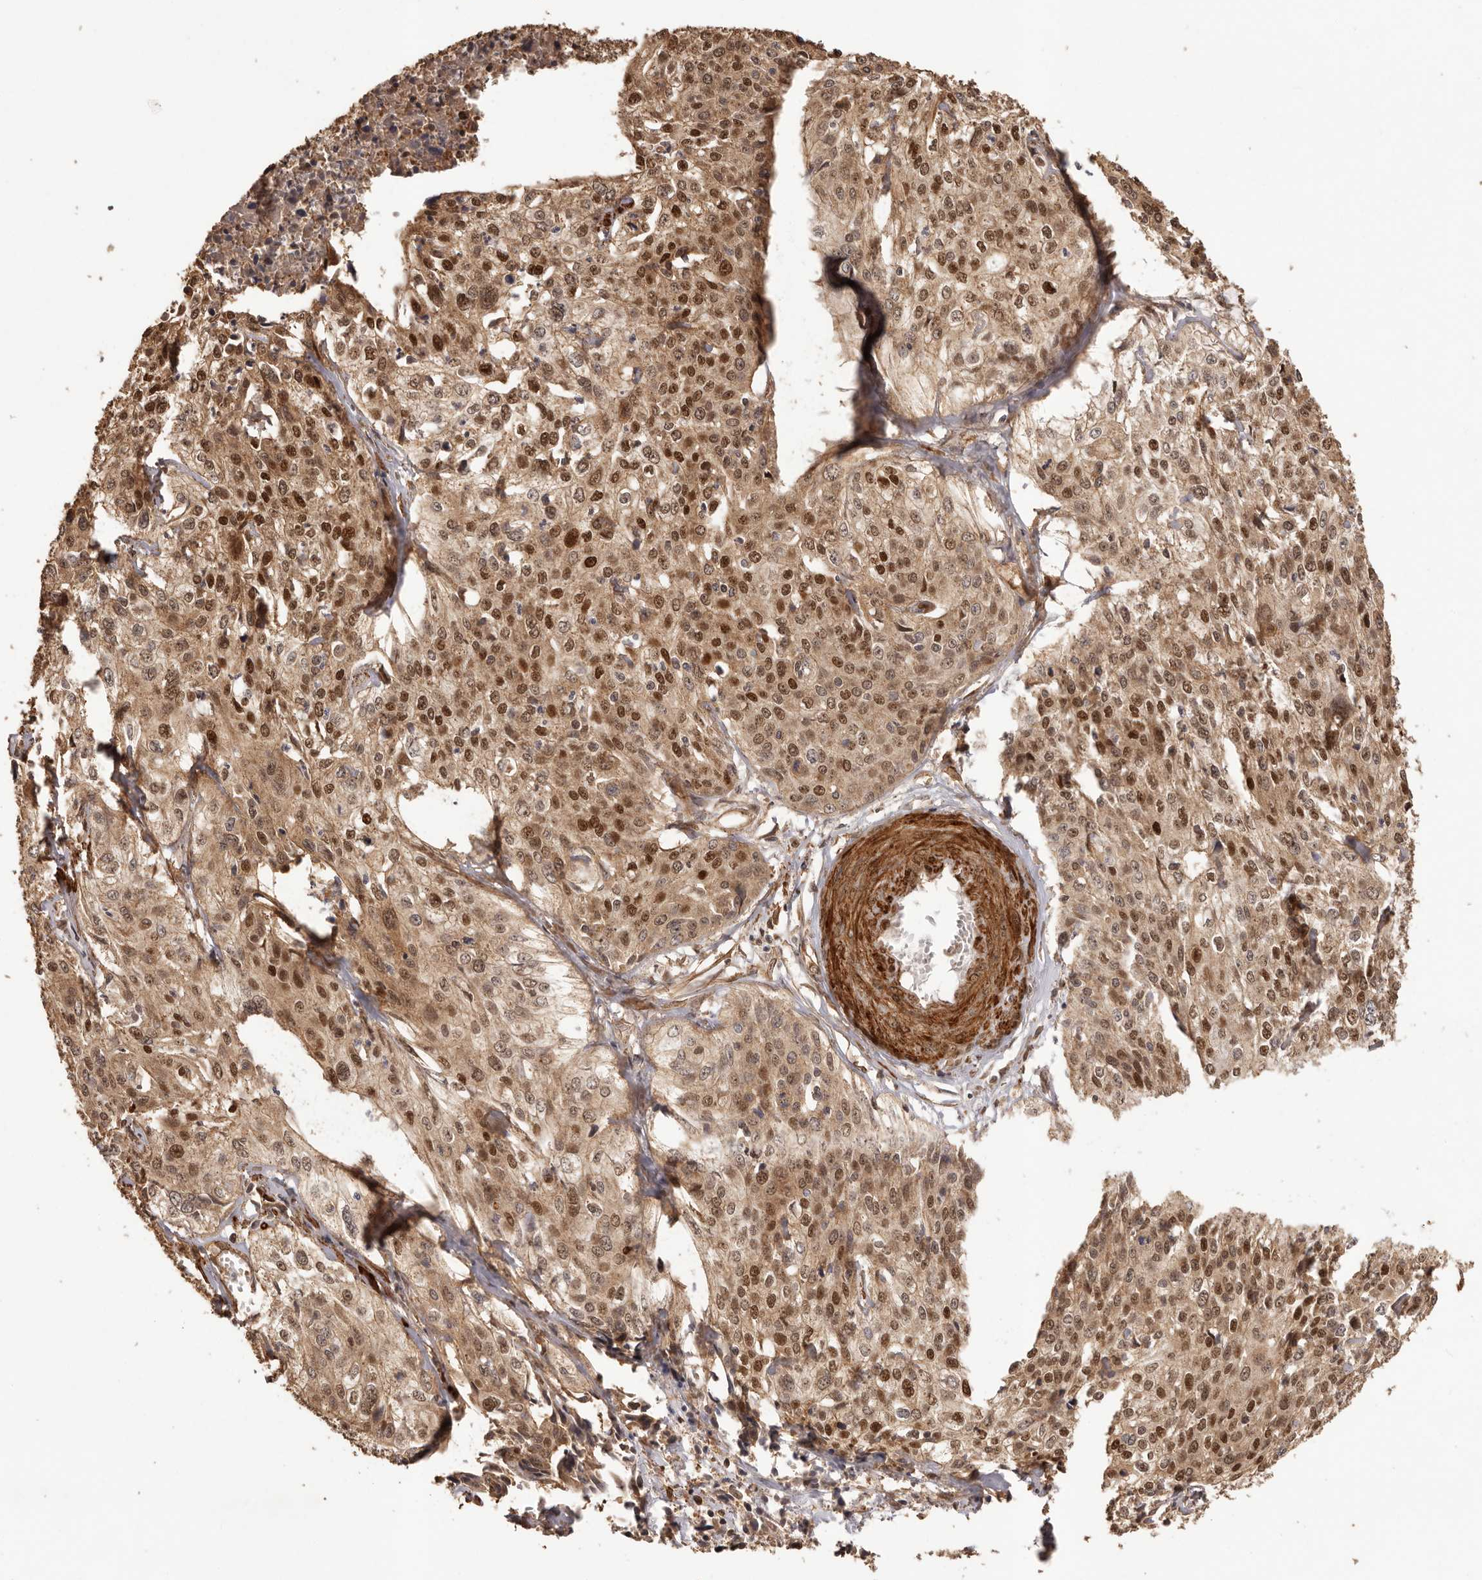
{"staining": {"intensity": "moderate", "quantity": ">75%", "location": "cytoplasmic/membranous,nuclear"}, "tissue": "cervical cancer", "cell_type": "Tumor cells", "image_type": "cancer", "snomed": [{"axis": "morphology", "description": "Squamous cell carcinoma, NOS"}, {"axis": "topography", "description": "Cervix"}], "caption": "Cervical squamous cell carcinoma tissue shows moderate cytoplasmic/membranous and nuclear positivity in about >75% of tumor cells, visualized by immunohistochemistry.", "gene": "UBR2", "patient": {"sex": "female", "age": 31}}